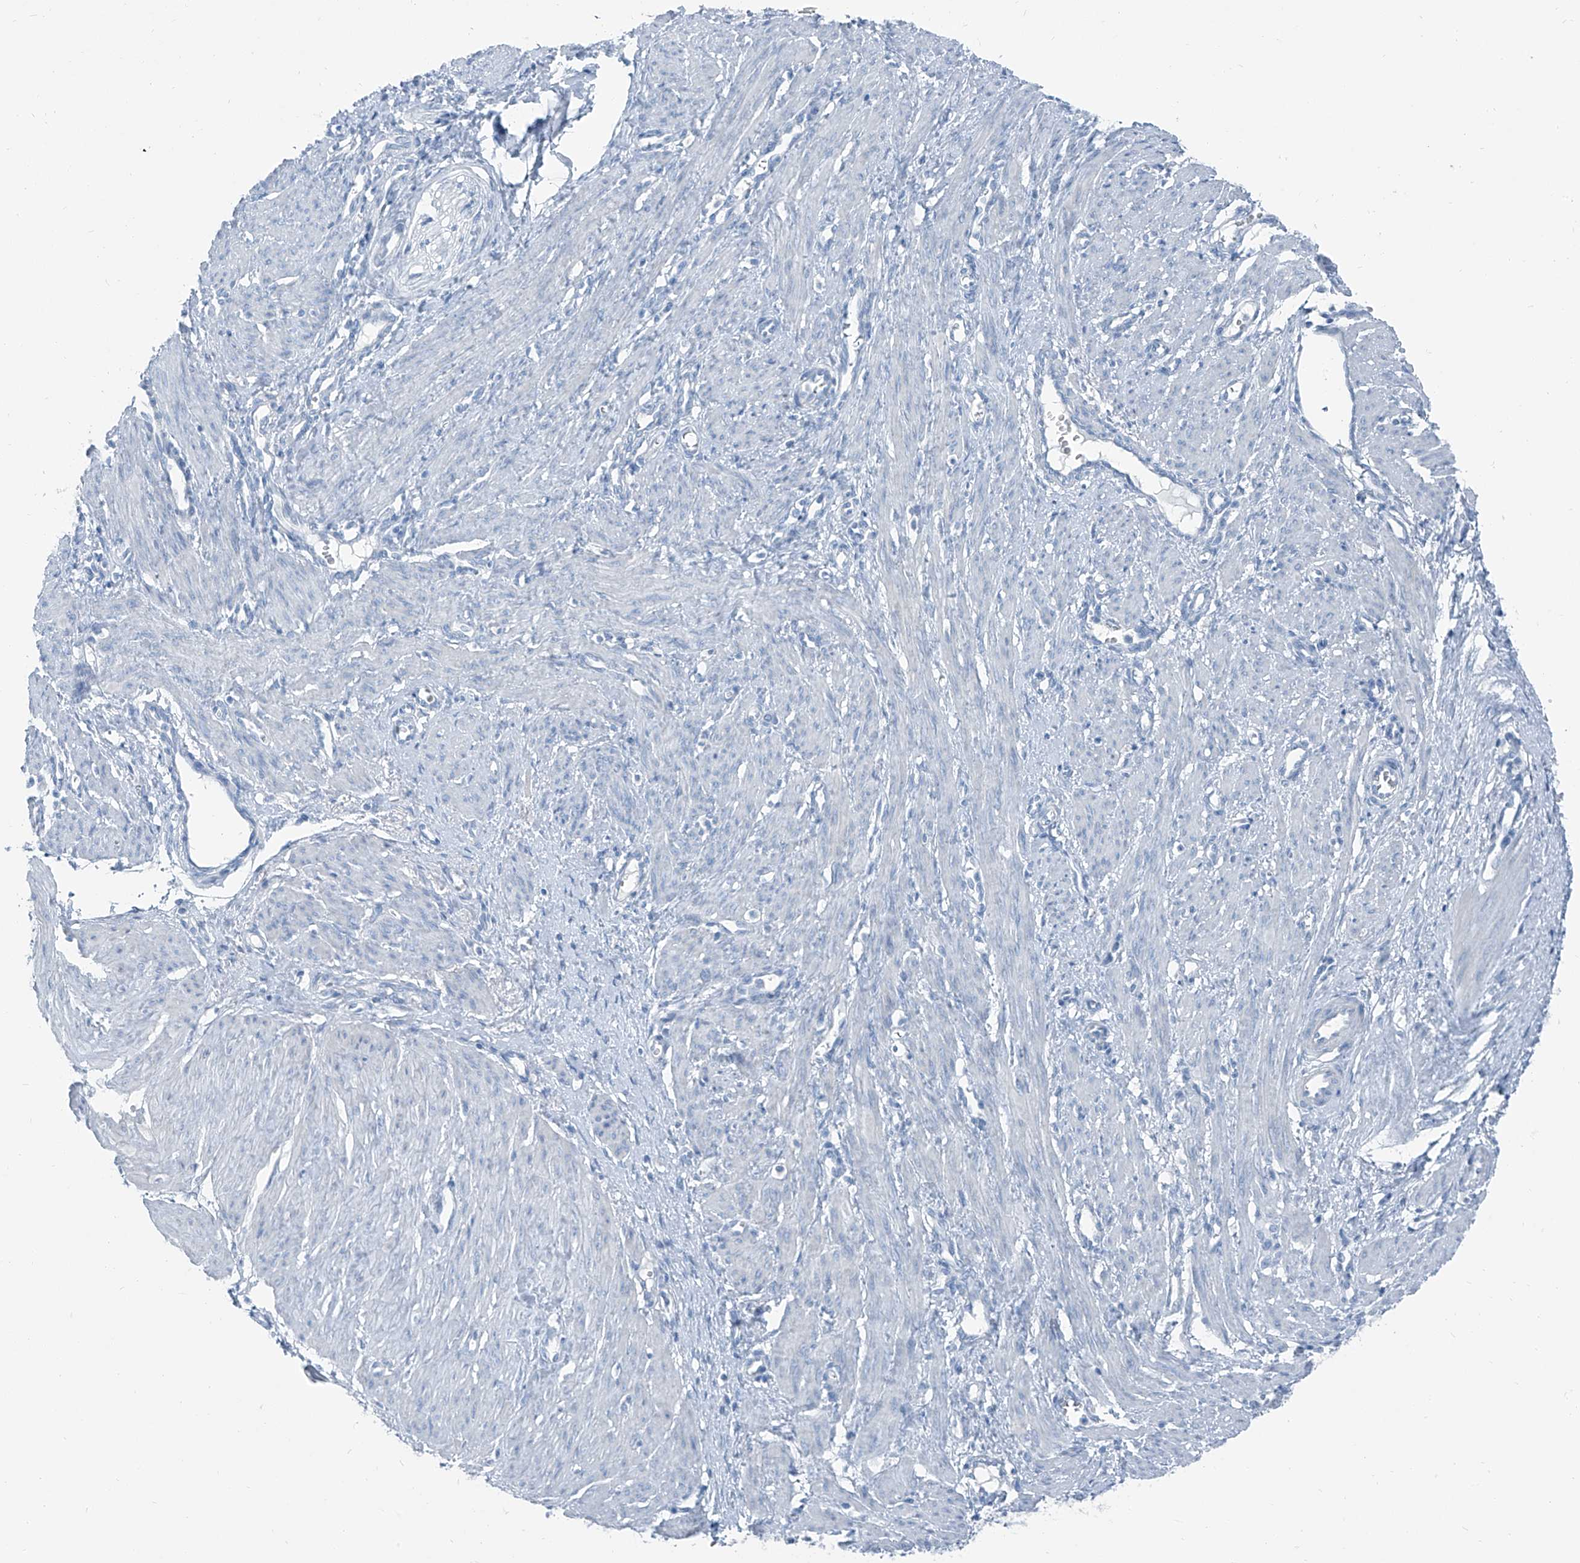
{"staining": {"intensity": "negative", "quantity": "none", "location": "none"}, "tissue": "smooth muscle", "cell_type": "Smooth muscle cells", "image_type": "normal", "snomed": [{"axis": "morphology", "description": "Normal tissue, NOS"}, {"axis": "topography", "description": "Endometrium"}], "caption": "The histopathology image shows no staining of smooth muscle cells in unremarkable smooth muscle.", "gene": "RGN", "patient": {"sex": "female", "age": 33}}